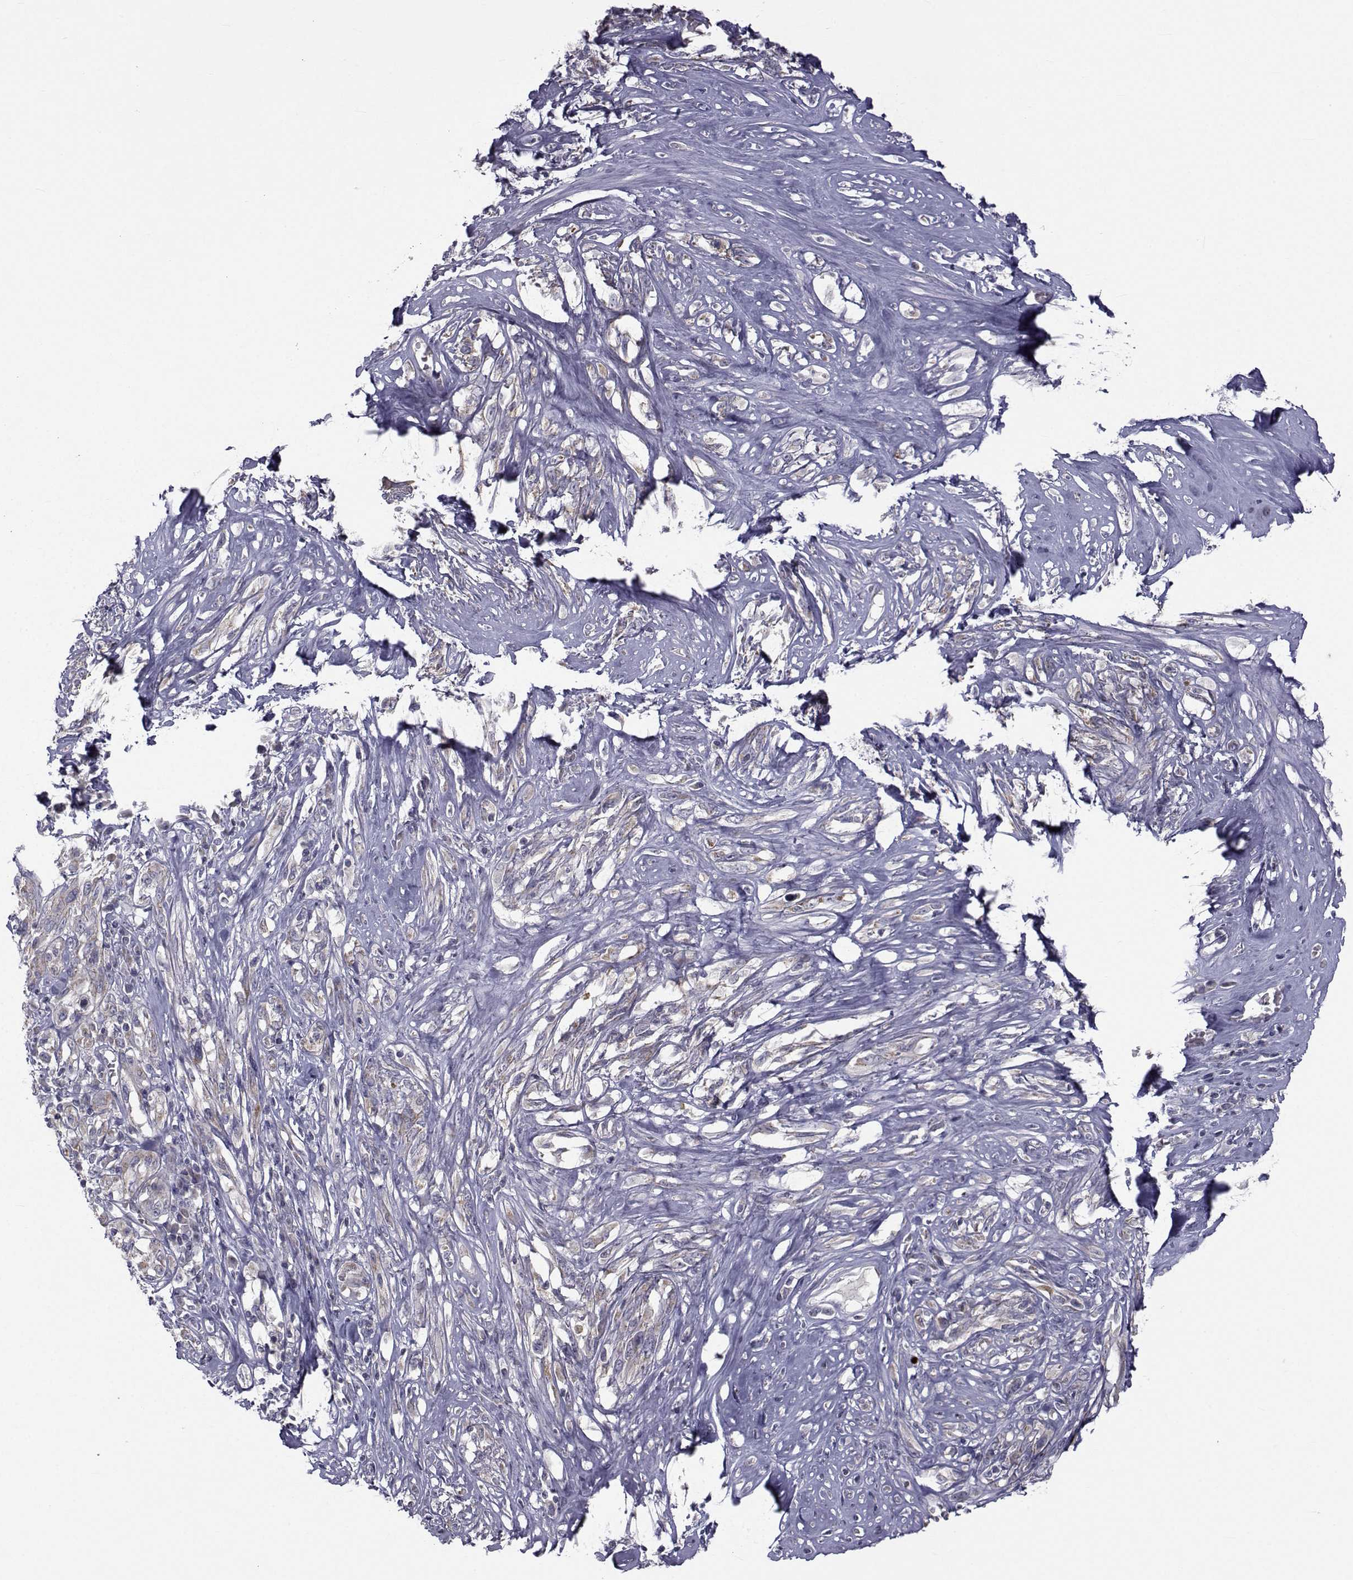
{"staining": {"intensity": "negative", "quantity": "none", "location": "none"}, "tissue": "melanoma", "cell_type": "Tumor cells", "image_type": "cancer", "snomed": [{"axis": "morphology", "description": "Malignant melanoma, NOS"}, {"axis": "topography", "description": "Skin"}], "caption": "The micrograph exhibits no significant expression in tumor cells of malignant melanoma. (Immunohistochemistry (ihc), brightfield microscopy, high magnification).", "gene": "ANGPT1", "patient": {"sex": "female", "age": 91}}